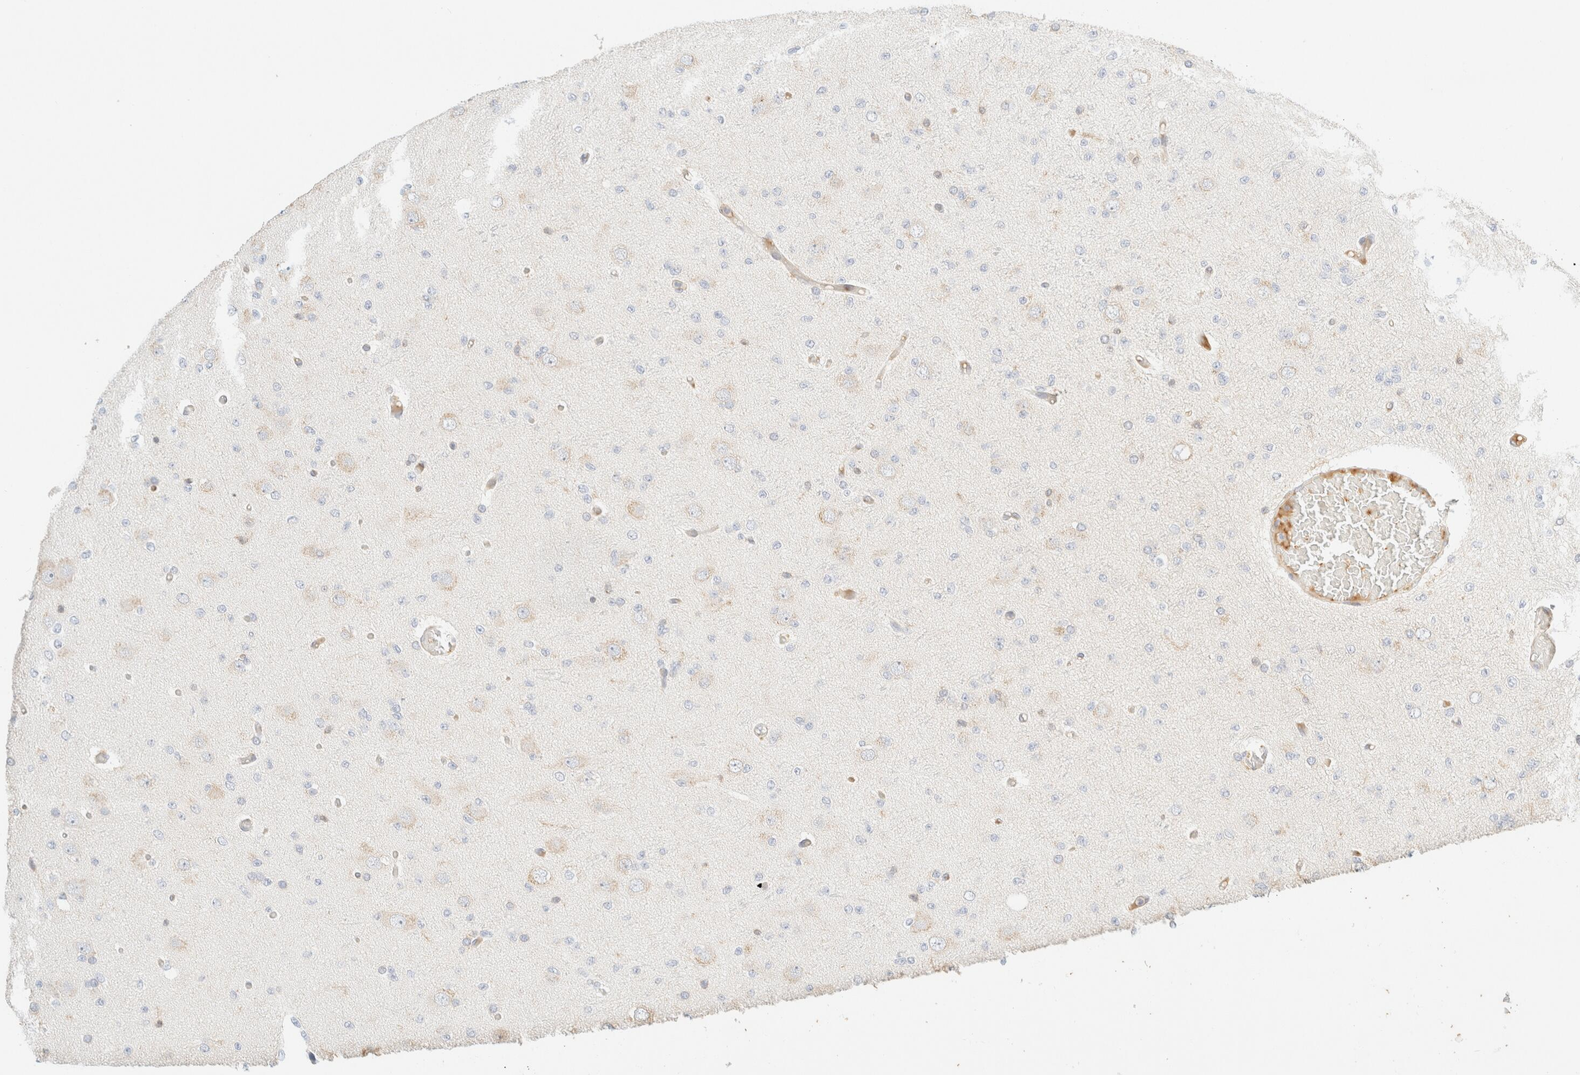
{"staining": {"intensity": "negative", "quantity": "none", "location": "none"}, "tissue": "glioma", "cell_type": "Tumor cells", "image_type": "cancer", "snomed": [{"axis": "morphology", "description": "Glioma, malignant, Low grade"}, {"axis": "topography", "description": "Brain"}], "caption": "The IHC image has no significant positivity in tumor cells of malignant glioma (low-grade) tissue.", "gene": "FHOD1", "patient": {"sex": "female", "age": 22}}